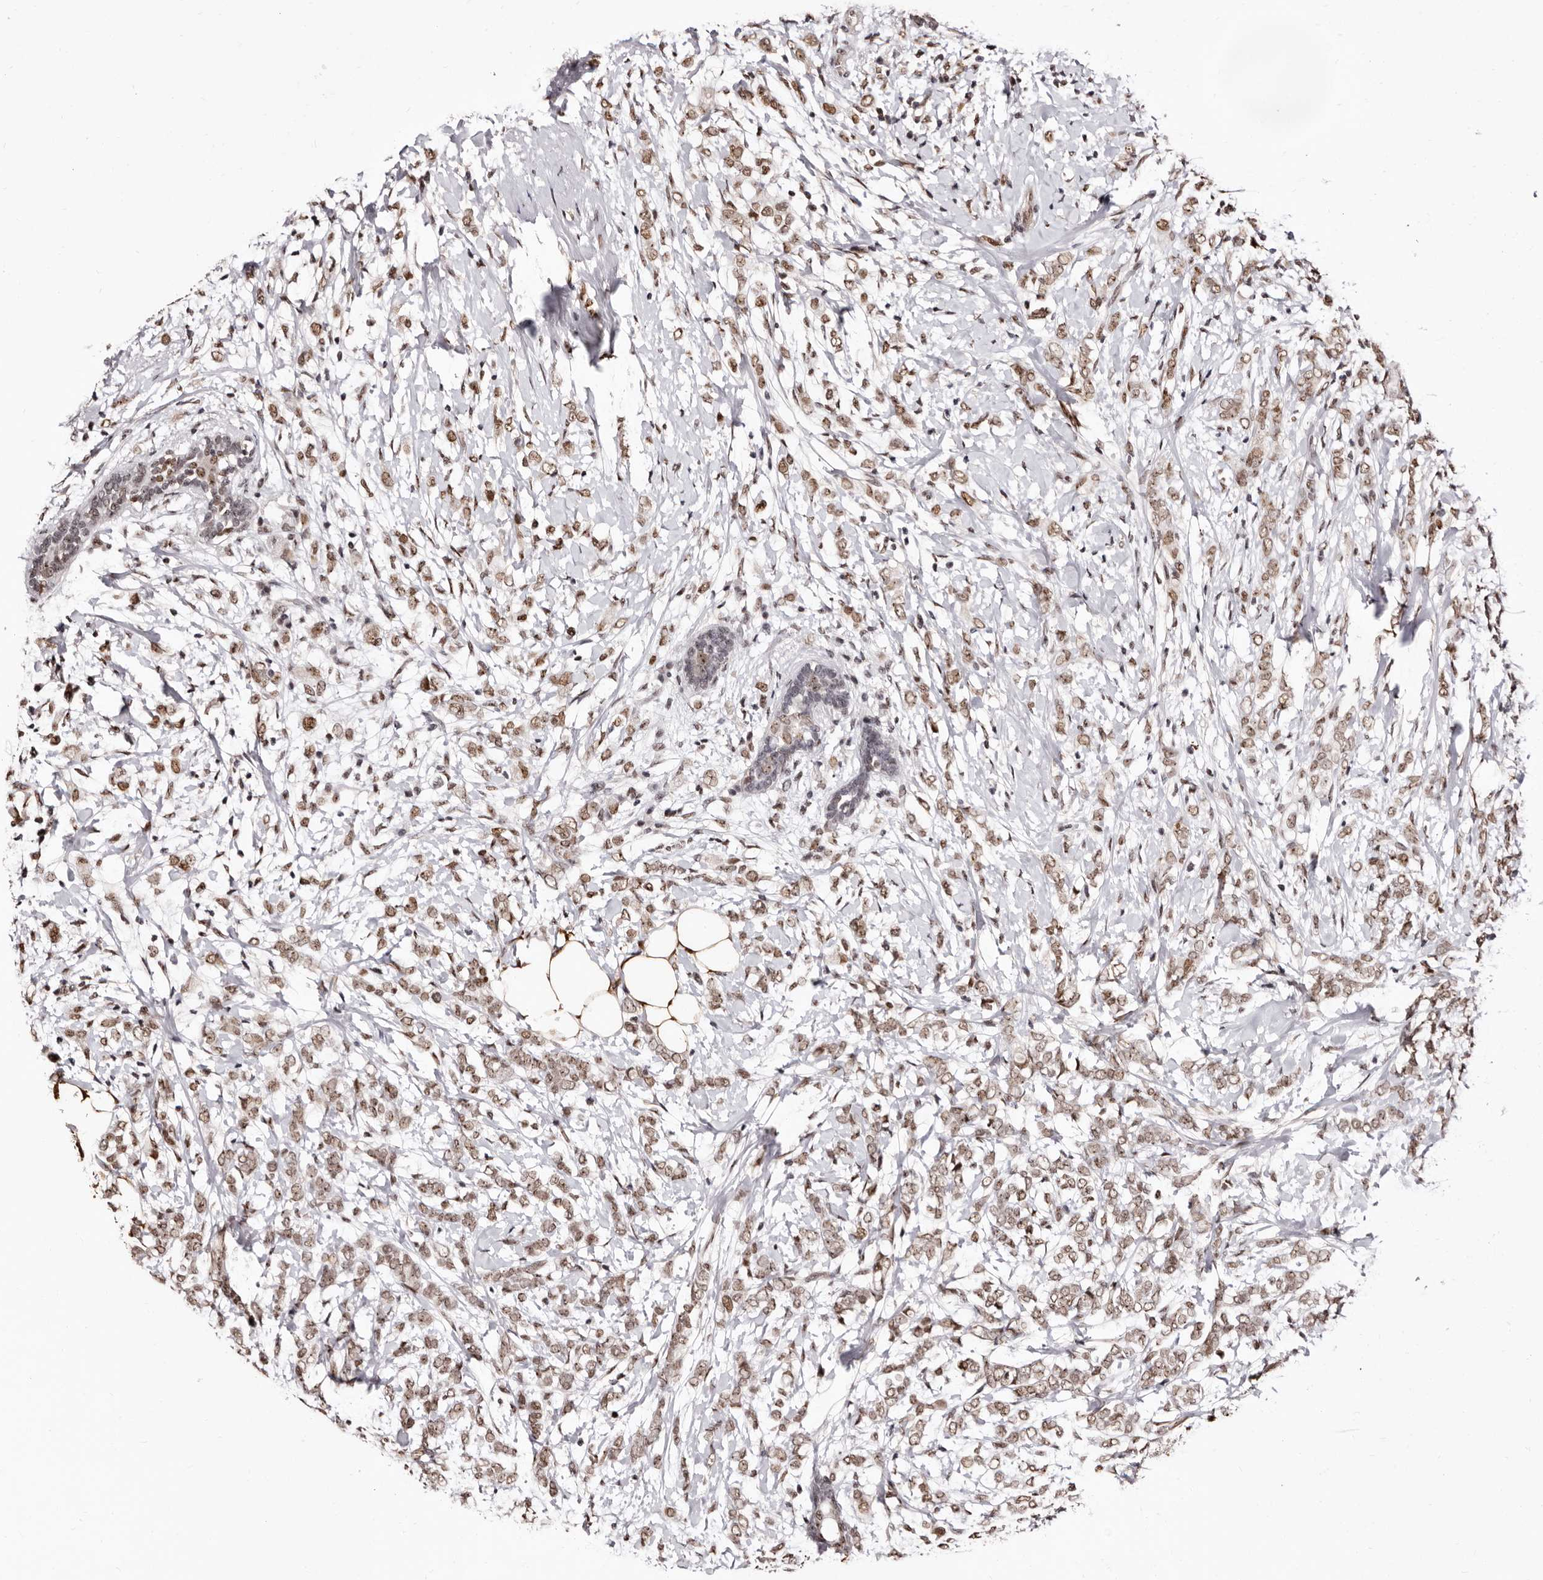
{"staining": {"intensity": "moderate", "quantity": ">75%", "location": "nuclear"}, "tissue": "breast cancer", "cell_type": "Tumor cells", "image_type": "cancer", "snomed": [{"axis": "morphology", "description": "Normal tissue, NOS"}, {"axis": "morphology", "description": "Lobular carcinoma"}, {"axis": "topography", "description": "Breast"}], "caption": "DAB (3,3'-diaminobenzidine) immunohistochemical staining of lobular carcinoma (breast) demonstrates moderate nuclear protein positivity in about >75% of tumor cells.", "gene": "ANAPC11", "patient": {"sex": "female", "age": 47}}